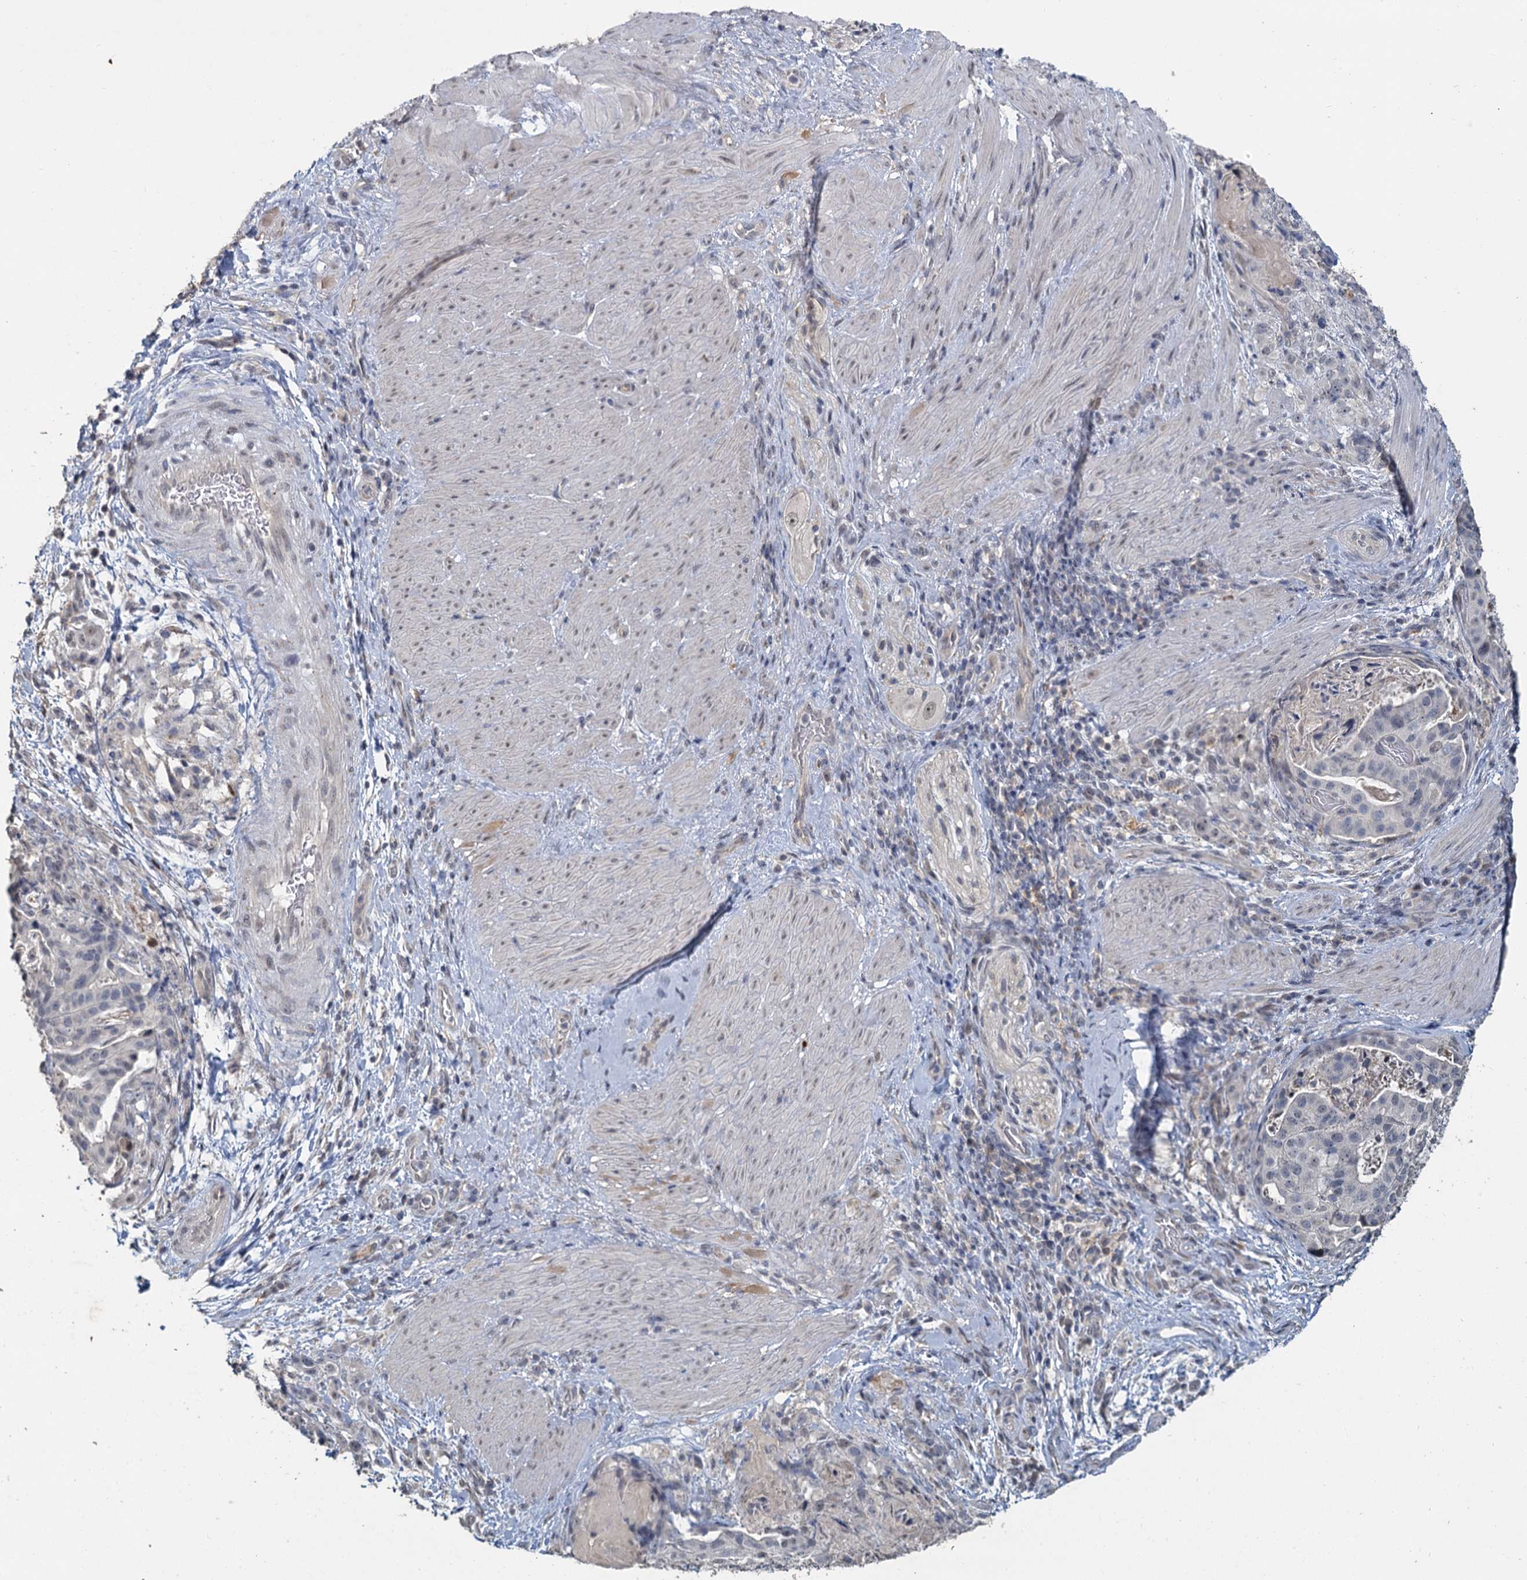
{"staining": {"intensity": "negative", "quantity": "none", "location": "none"}, "tissue": "stomach cancer", "cell_type": "Tumor cells", "image_type": "cancer", "snomed": [{"axis": "morphology", "description": "Adenocarcinoma, NOS"}, {"axis": "topography", "description": "Stomach"}], "caption": "DAB immunohistochemical staining of human stomach cancer (adenocarcinoma) reveals no significant staining in tumor cells.", "gene": "MUCL1", "patient": {"sex": "male", "age": 48}}